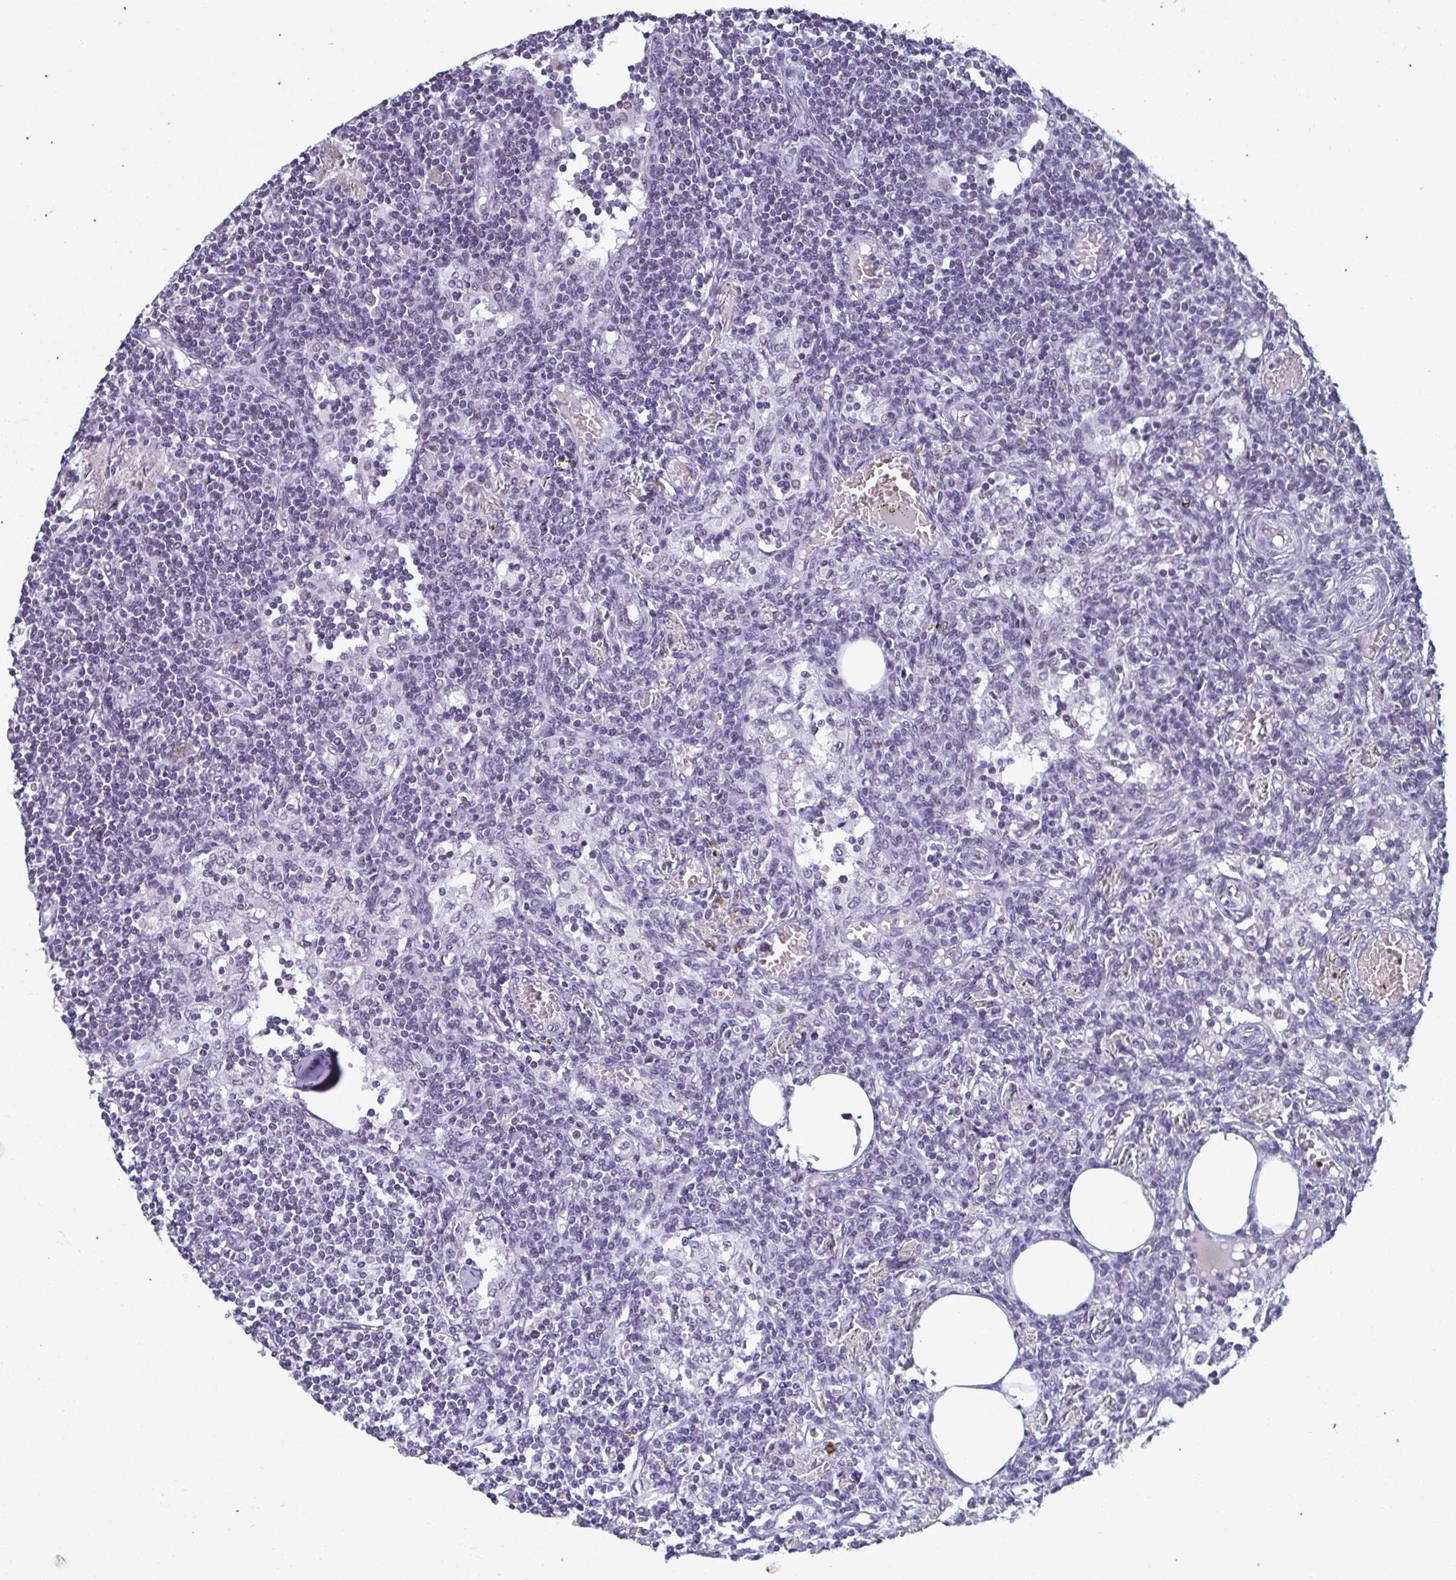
{"staining": {"intensity": "weak", "quantity": "<25%", "location": "cytoplasmic/membranous"}, "tissue": "lymph node", "cell_type": "Germinal center cells", "image_type": "normal", "snomed": [{"axis": "morphology", "description": "Normal tissue, NOS"}, {"axis": "topography", "description": "Lymph node"}], "caption": "This image is of normal lymph node stained with IHC to label a protein in brown with the nuclei are counter-stained blue. There is no staining in germinal center cells.", "gene": "RBM7", "patient": {"sex": "female", "age": 69}}